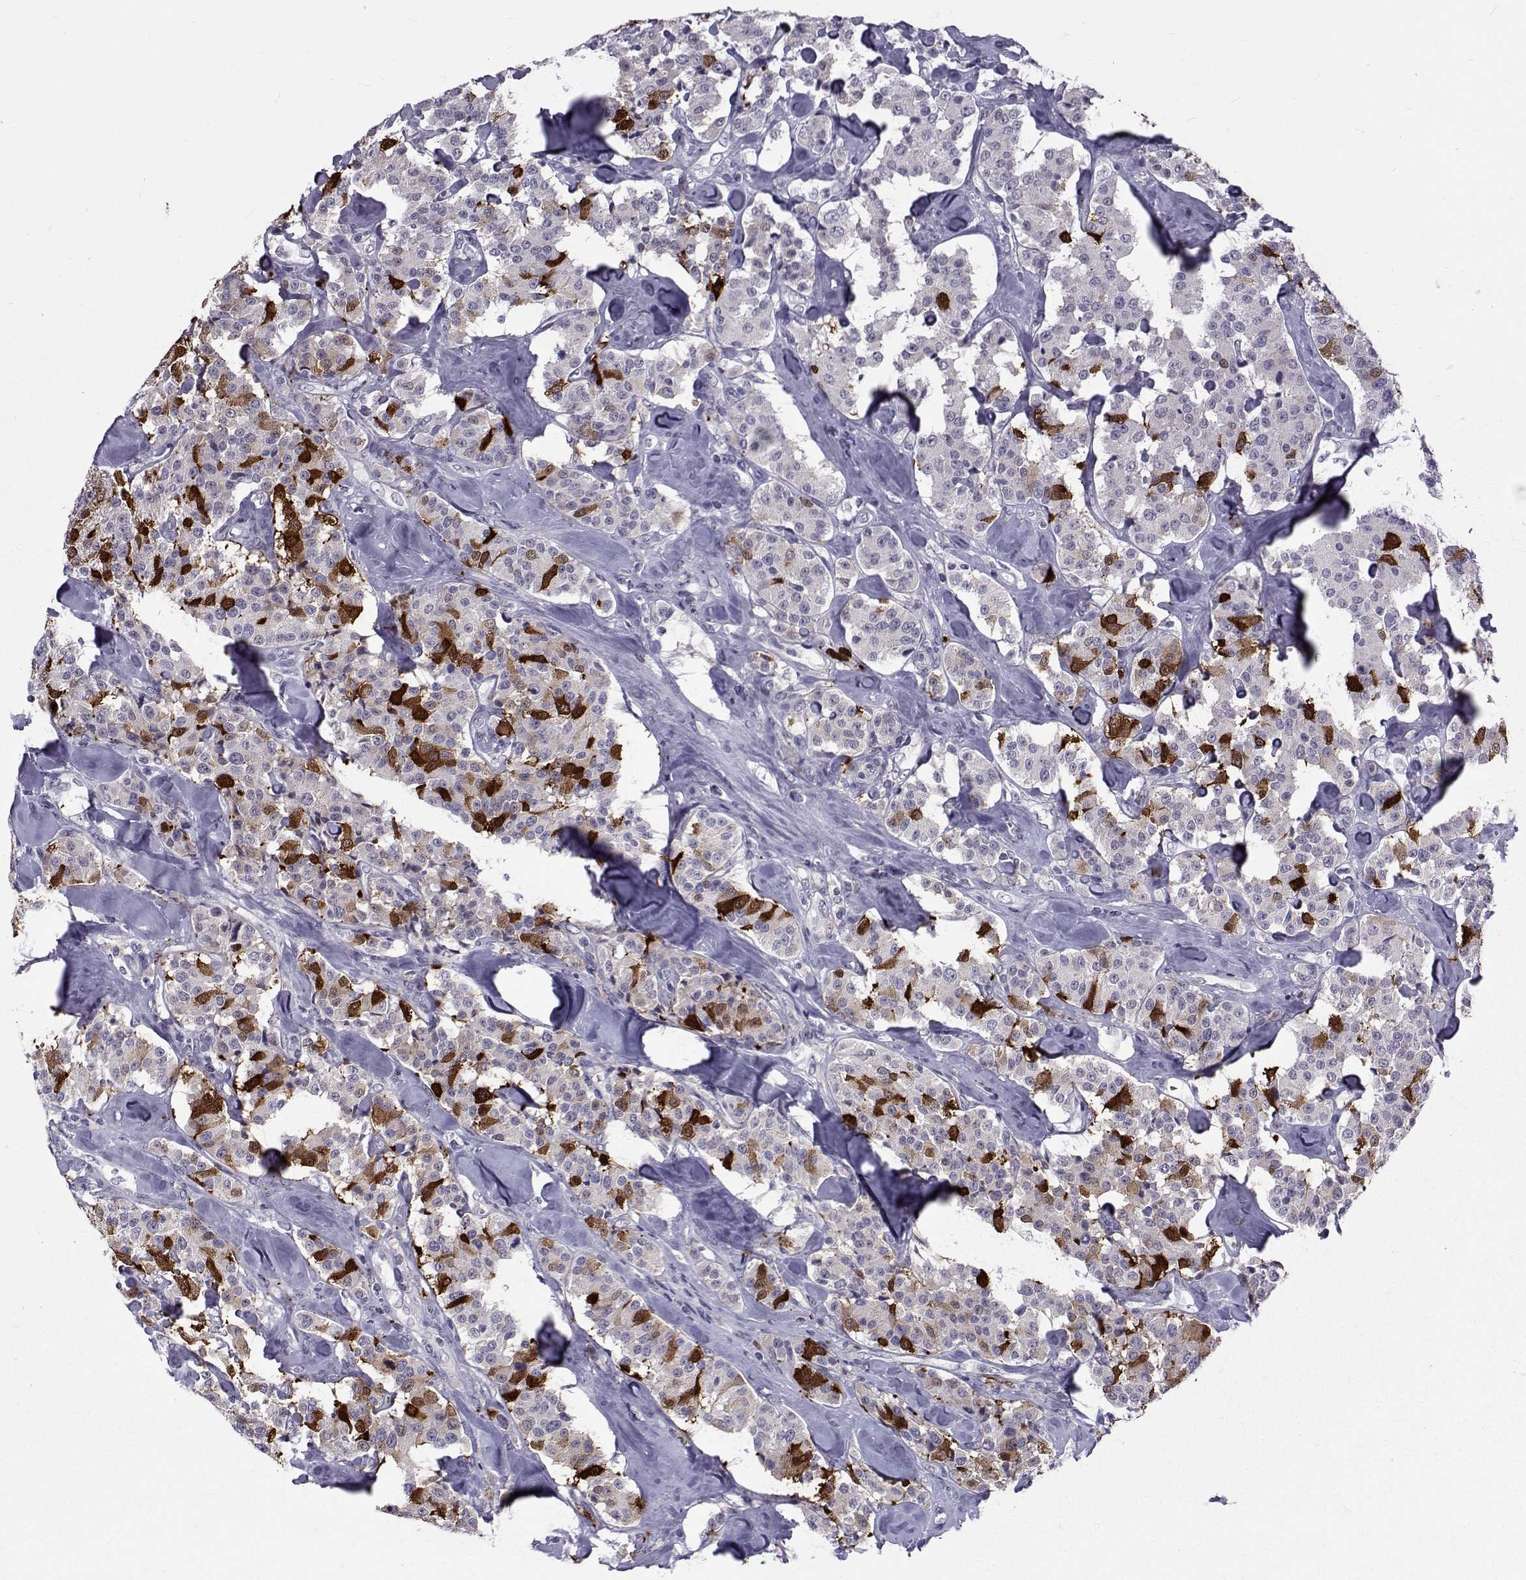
{"staining": {"intensity": "strong", "quantity": "<25%", "location": "cytoplasmic/membranous"}, "tissue": "carcinoid", "cell_type": "Tumor cells", "image_type": "cancer", "snomed": [{"axis": "morphology", "description": "Carcinoid, malignant, NOS"}, {"axis": "topography", "description": "Pancreas"}], "caption": "This is a histology image of immunohistochemistry (IHC) staining of carcinoid, which shows strong expression in the cytoplasmic/membranous of tumor cells.", "gene": "TNFRSF11B", "patient": {"sex": "male", "age": 41}}